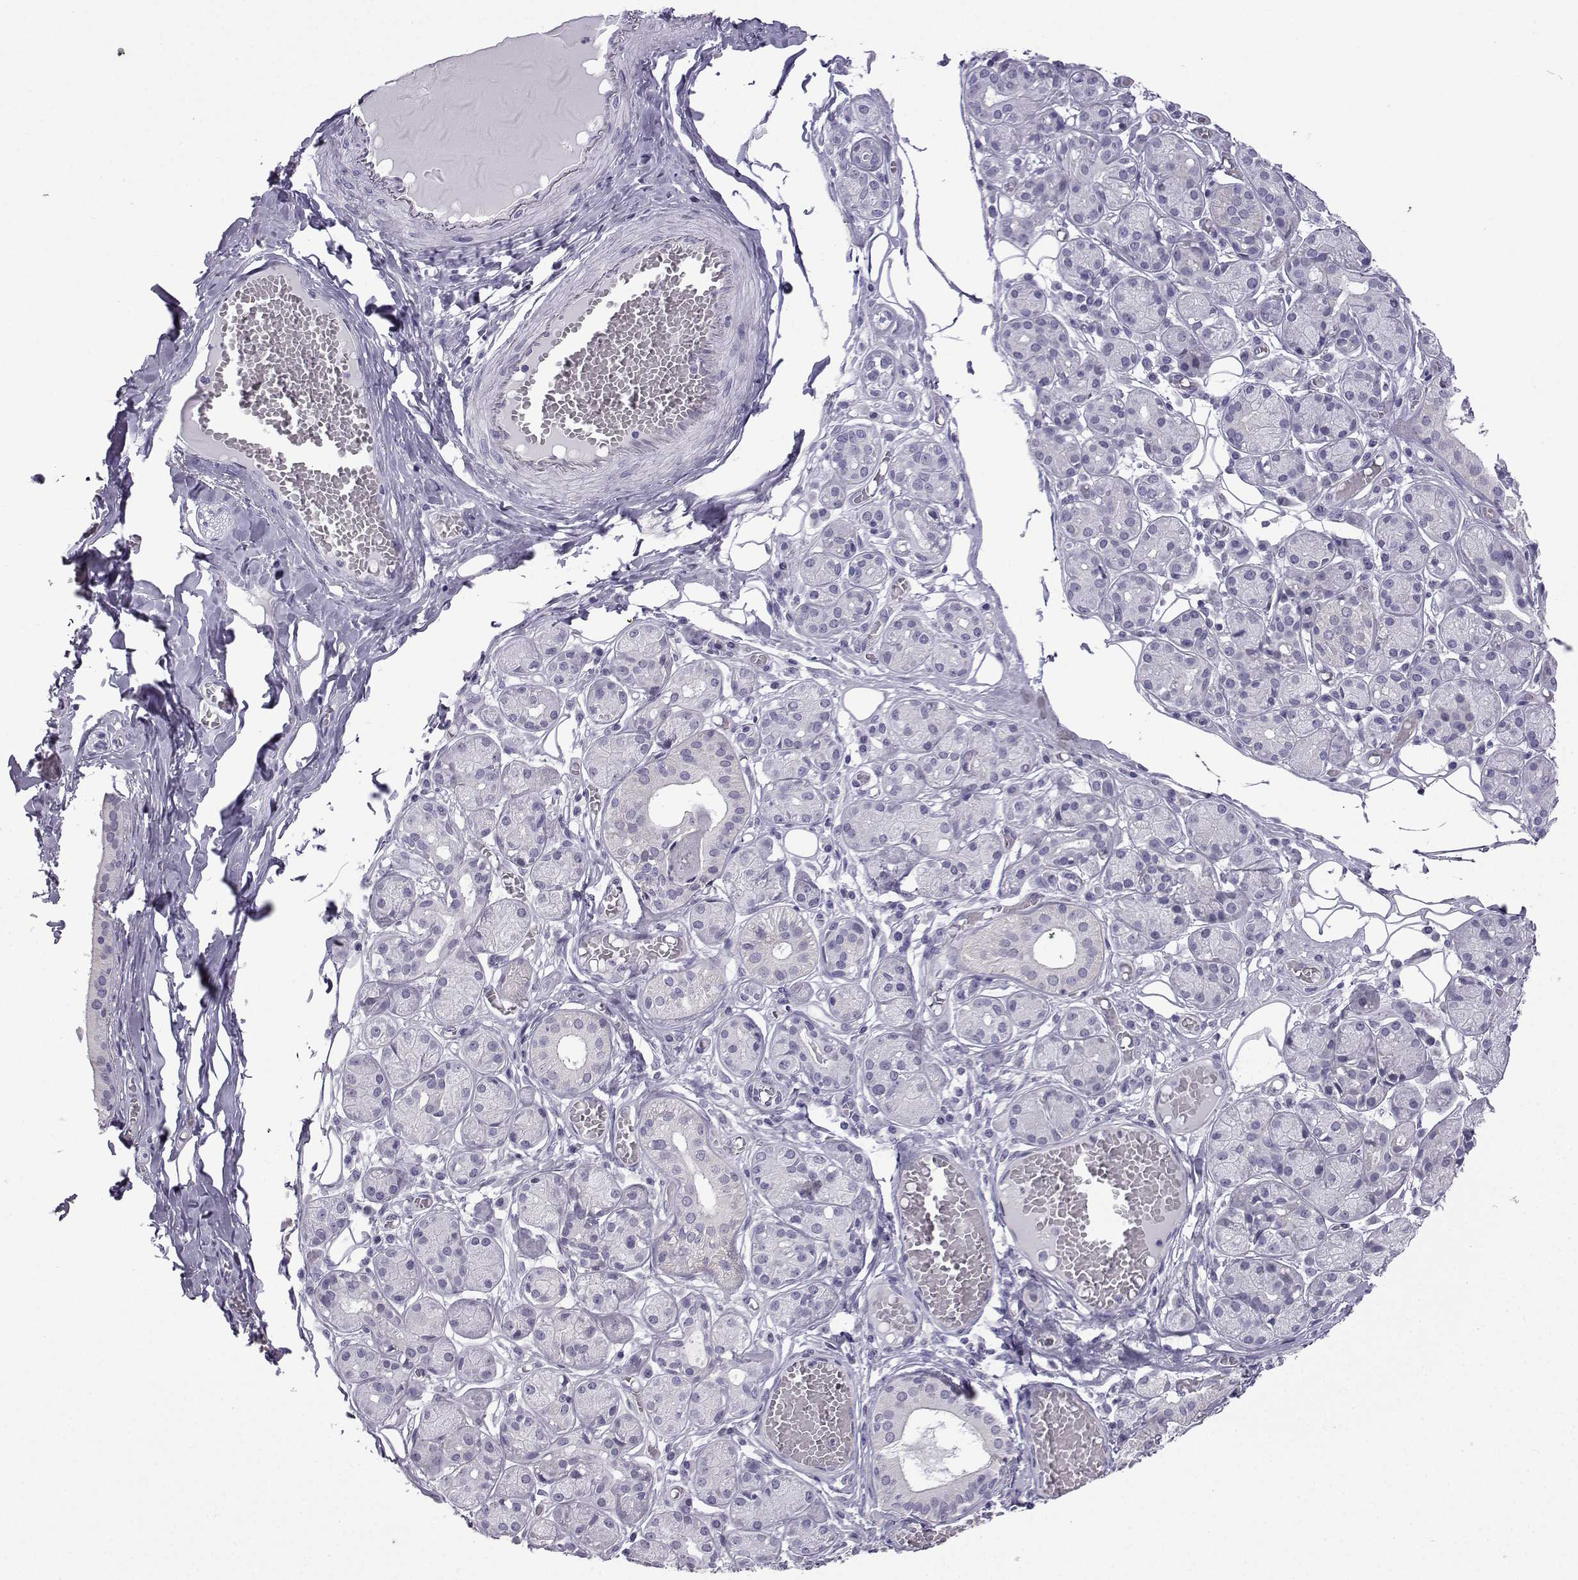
{"staining": {"intensity": "negative", "quantity": "none", "location": "none"}, "tissue": "salivary gland", "cell_type": "Glandular cells", "image_type": "normal", "snomed": [{"axis": "morphology", "description": "Normal tissue, NOS"}, {"axis": "topography", "description": "Salivary gland"}, {"axis": "topography", "description": "Peripheral nerve tissue"}], "caption": "Glandular cells are negative for brown protein staining in benign salivary gland. The staining was performed using DAB (3,3'-diaminobenzidine) to visualize the protein expression in brown, while the nuclei were stained in blue with hematoxylin (Magnification: 20x).", "gene": "CFAP53", "patient": {"sex": "male", "age": 71}}